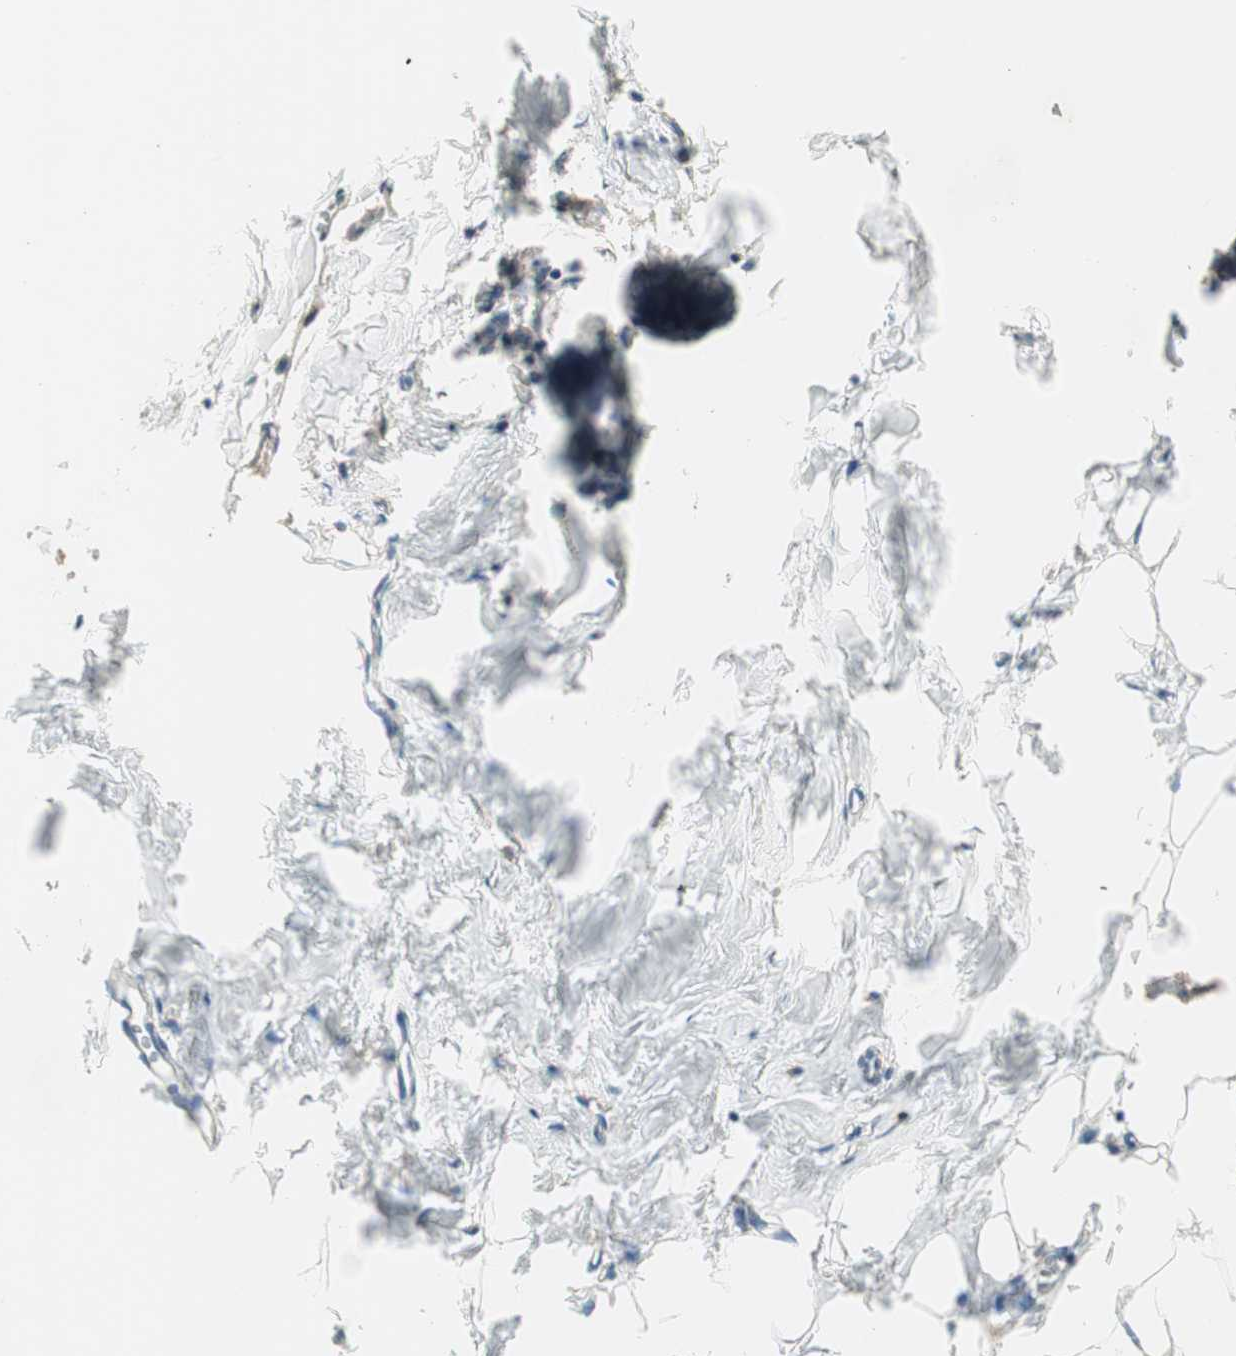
{"staining": {"intensity": "negative", "quantity": "none", "location": "none"}, "tissue": "breast", "cell_type": "Adipocytes", "image_type": "normal", "snomed": [{"axis": "morphology", "description": "Normal tissue, NOS"}, {"axis": "topography", "description": "Breast"}], "caption": "There is no significant staining in adipocytes of breast. Brightfield microscopy of immunohistochemistry stained with DAB (brown) and hematoxylin (blue), captured at high magnification.", "gene": "BTN3A3", "patient": {"sex": "female", "age": 27}}